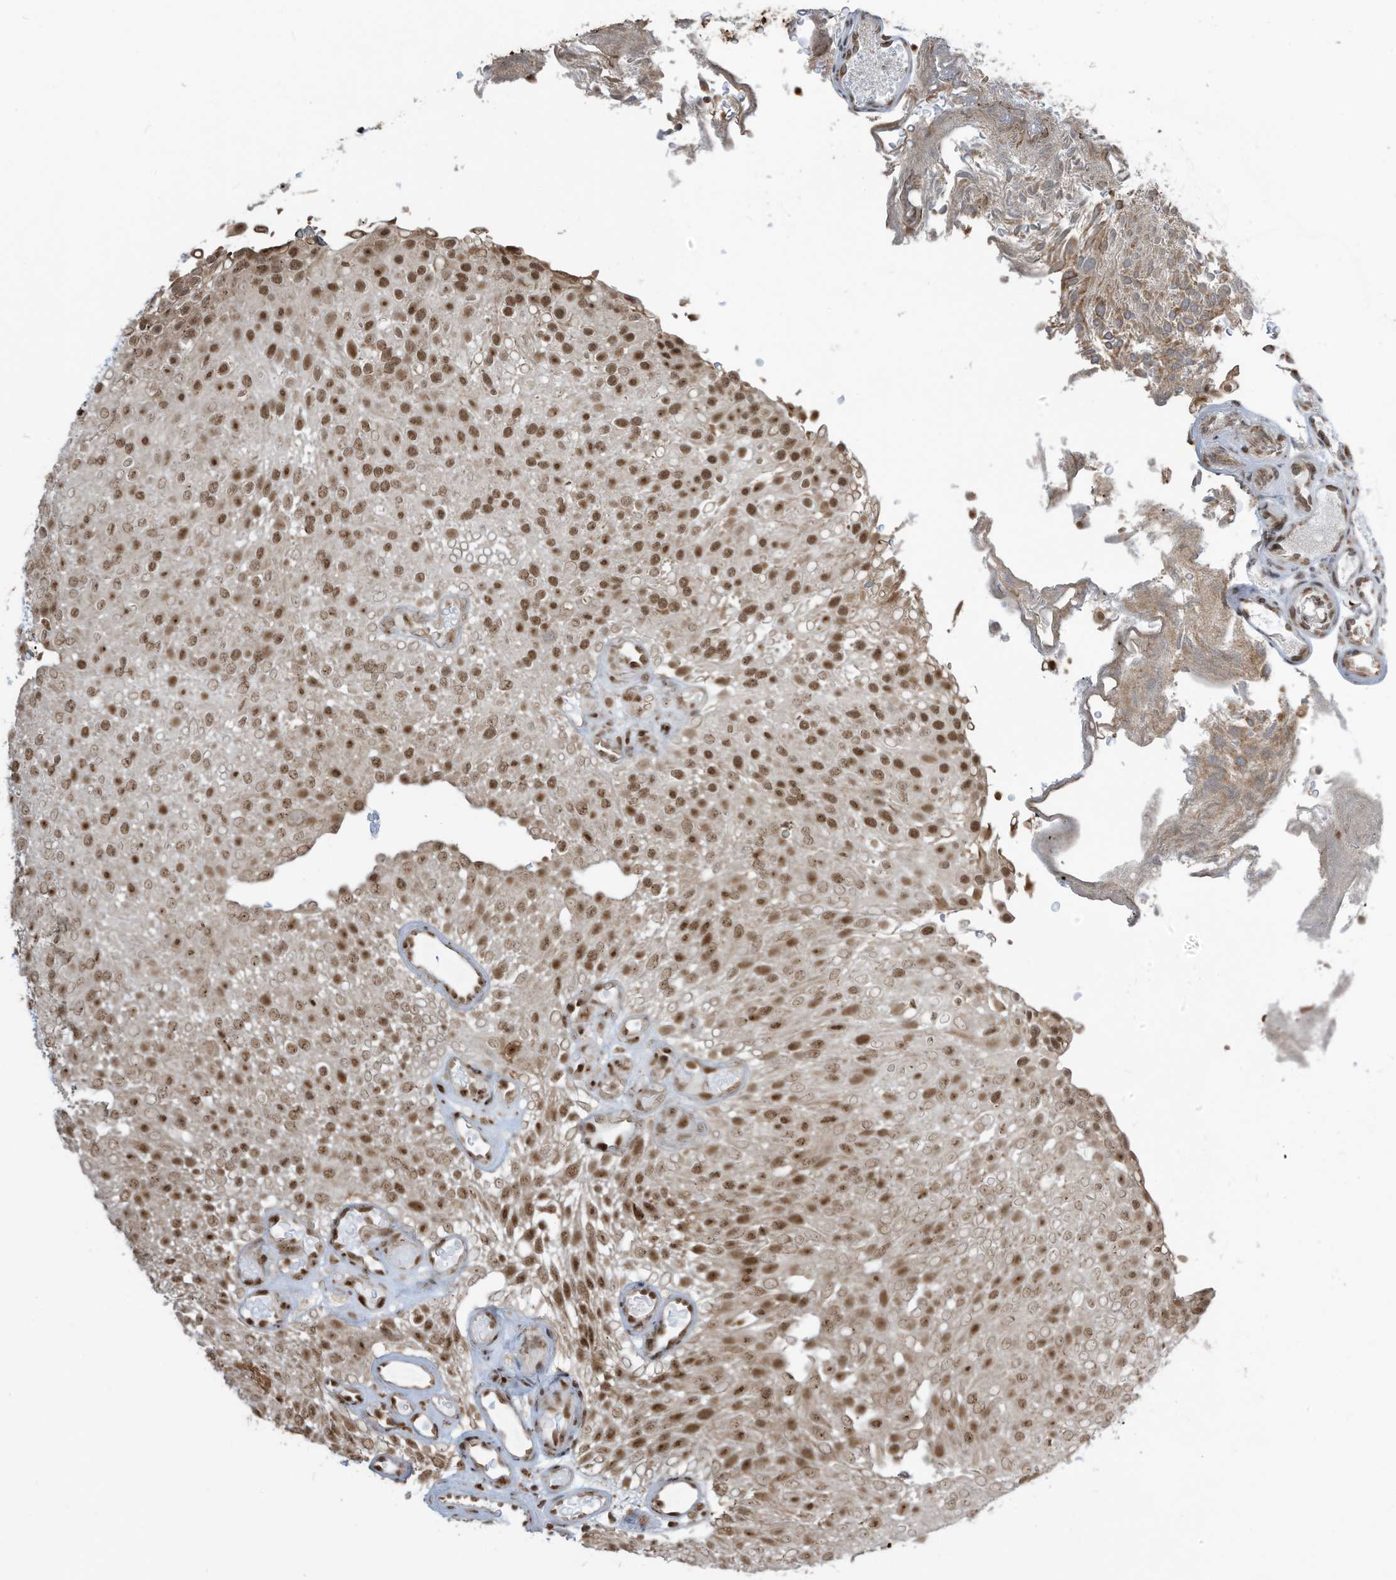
{"staining": {"intensity": "strong", "quantity": ">75%", "location": "cytoplasmic/membranous,nuclear"}, "tissue": "urothelial cancer", "cell_type": "Tumor cells", "image_type": "cancer", "snomed": [{"axis": "morphology", "description": "Urothelial carcinoma, Low grade"}, {"axis": "topography", "description": "Urinary bladder"}], "caption": "This photomicrograph exhibits low-grade urothelial carcinoma stained with IHC to label a protein in brown. The cytoplasmic/membranous and nuclear of tumor cells show strong positivity for the protein. Nuclei are counter-stained blue.", "gene": "LBH", "patient": {"sex": "male", "age": 78}}